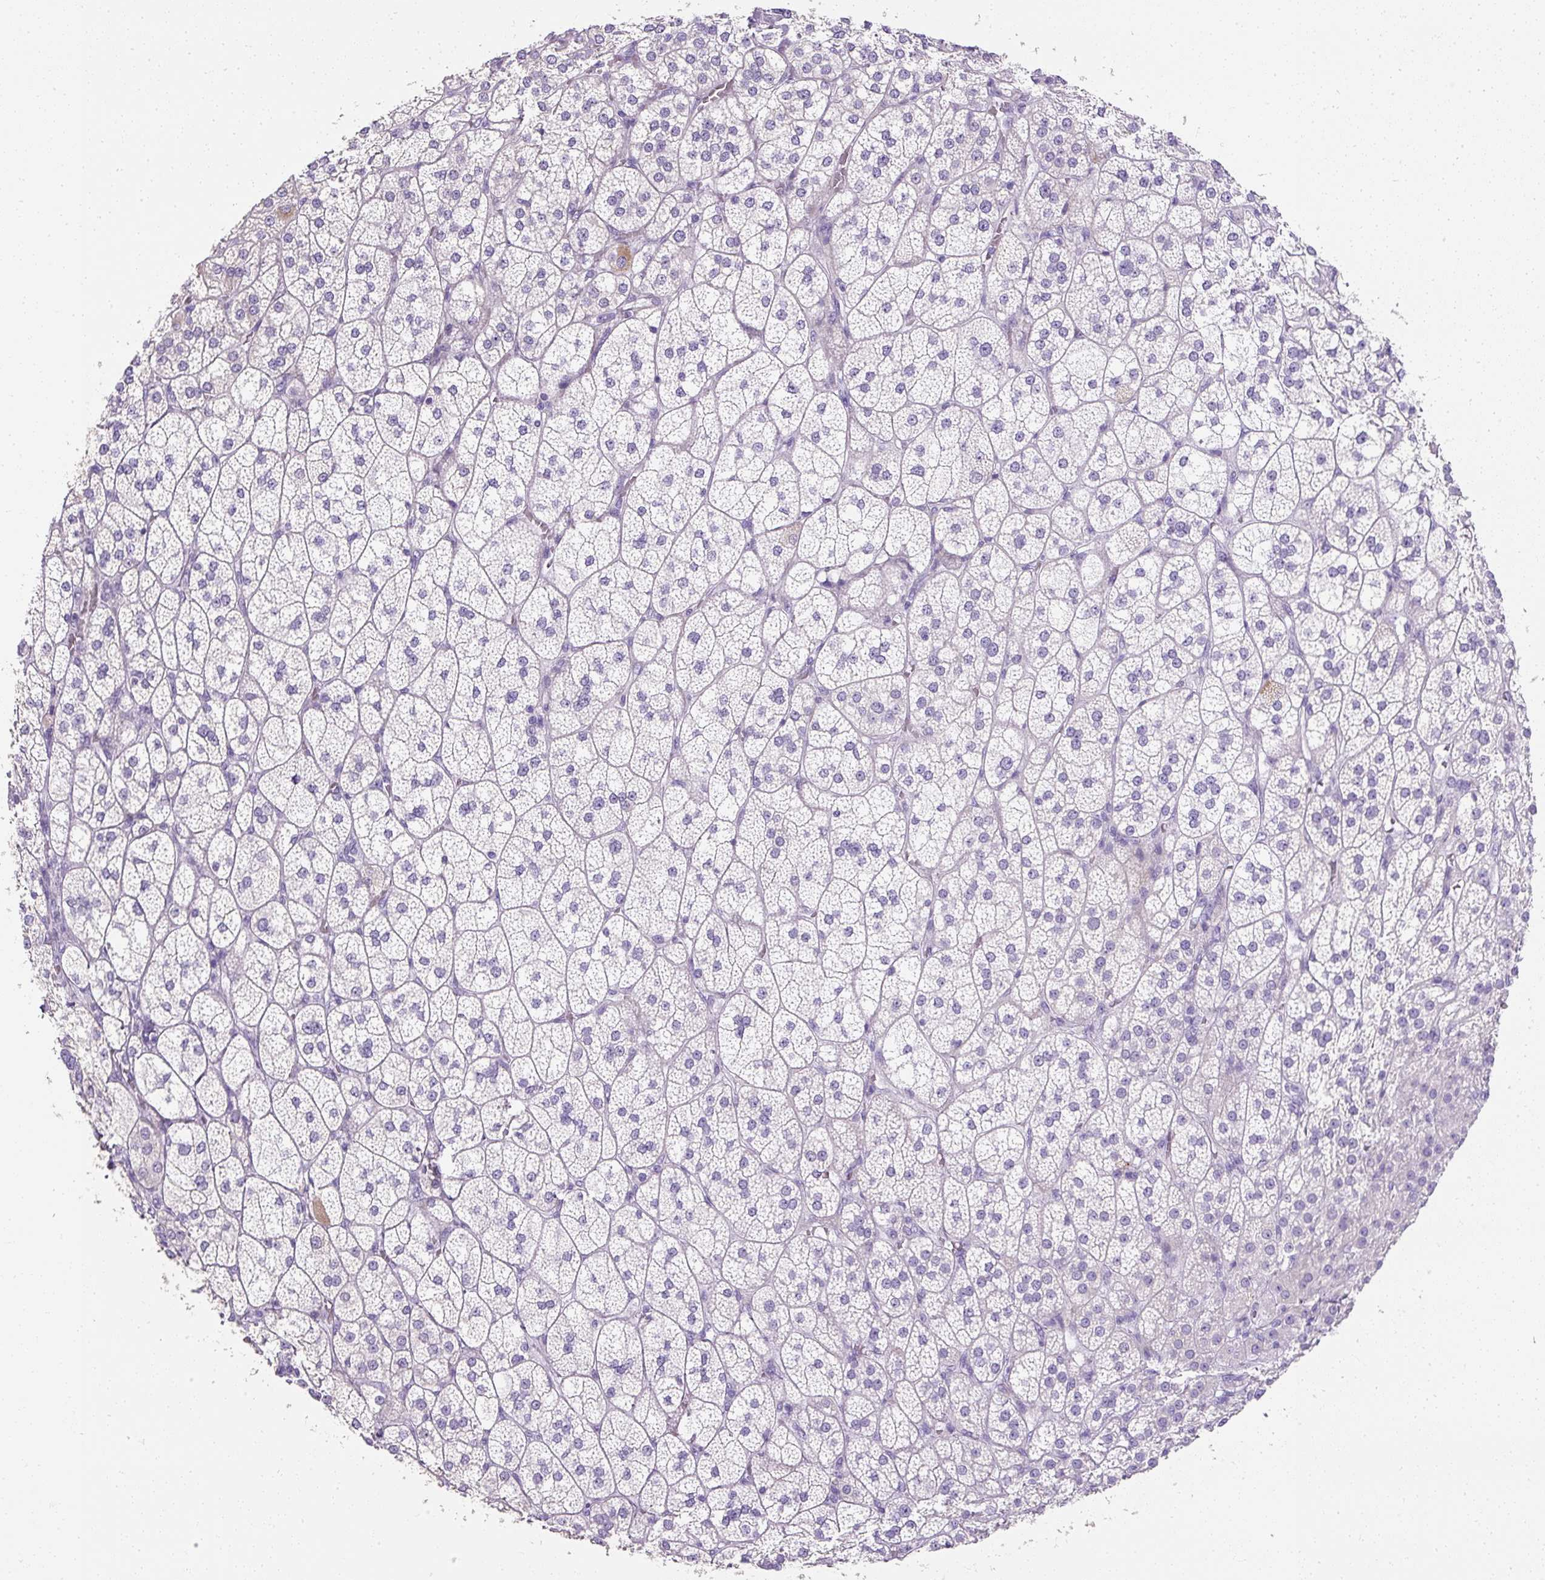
{"staining": {"intensity": "negative", "quantity": "none", "location": "none"}, "tissue": "adrenal gland", "cell_type": "Glandular cells", "image_type": "normal", "snomed": [{"axis": "morphology", "description": "Normal tissue, NOS"}, {"axis": "topography", "description": "Adrenal gland"}], "caption": "Micrograph shows no significant protein expression in glandular cells of benign adrenal gland.", "gene": "C2CD4C", "patient": {"sex": "female", "age": 60}}